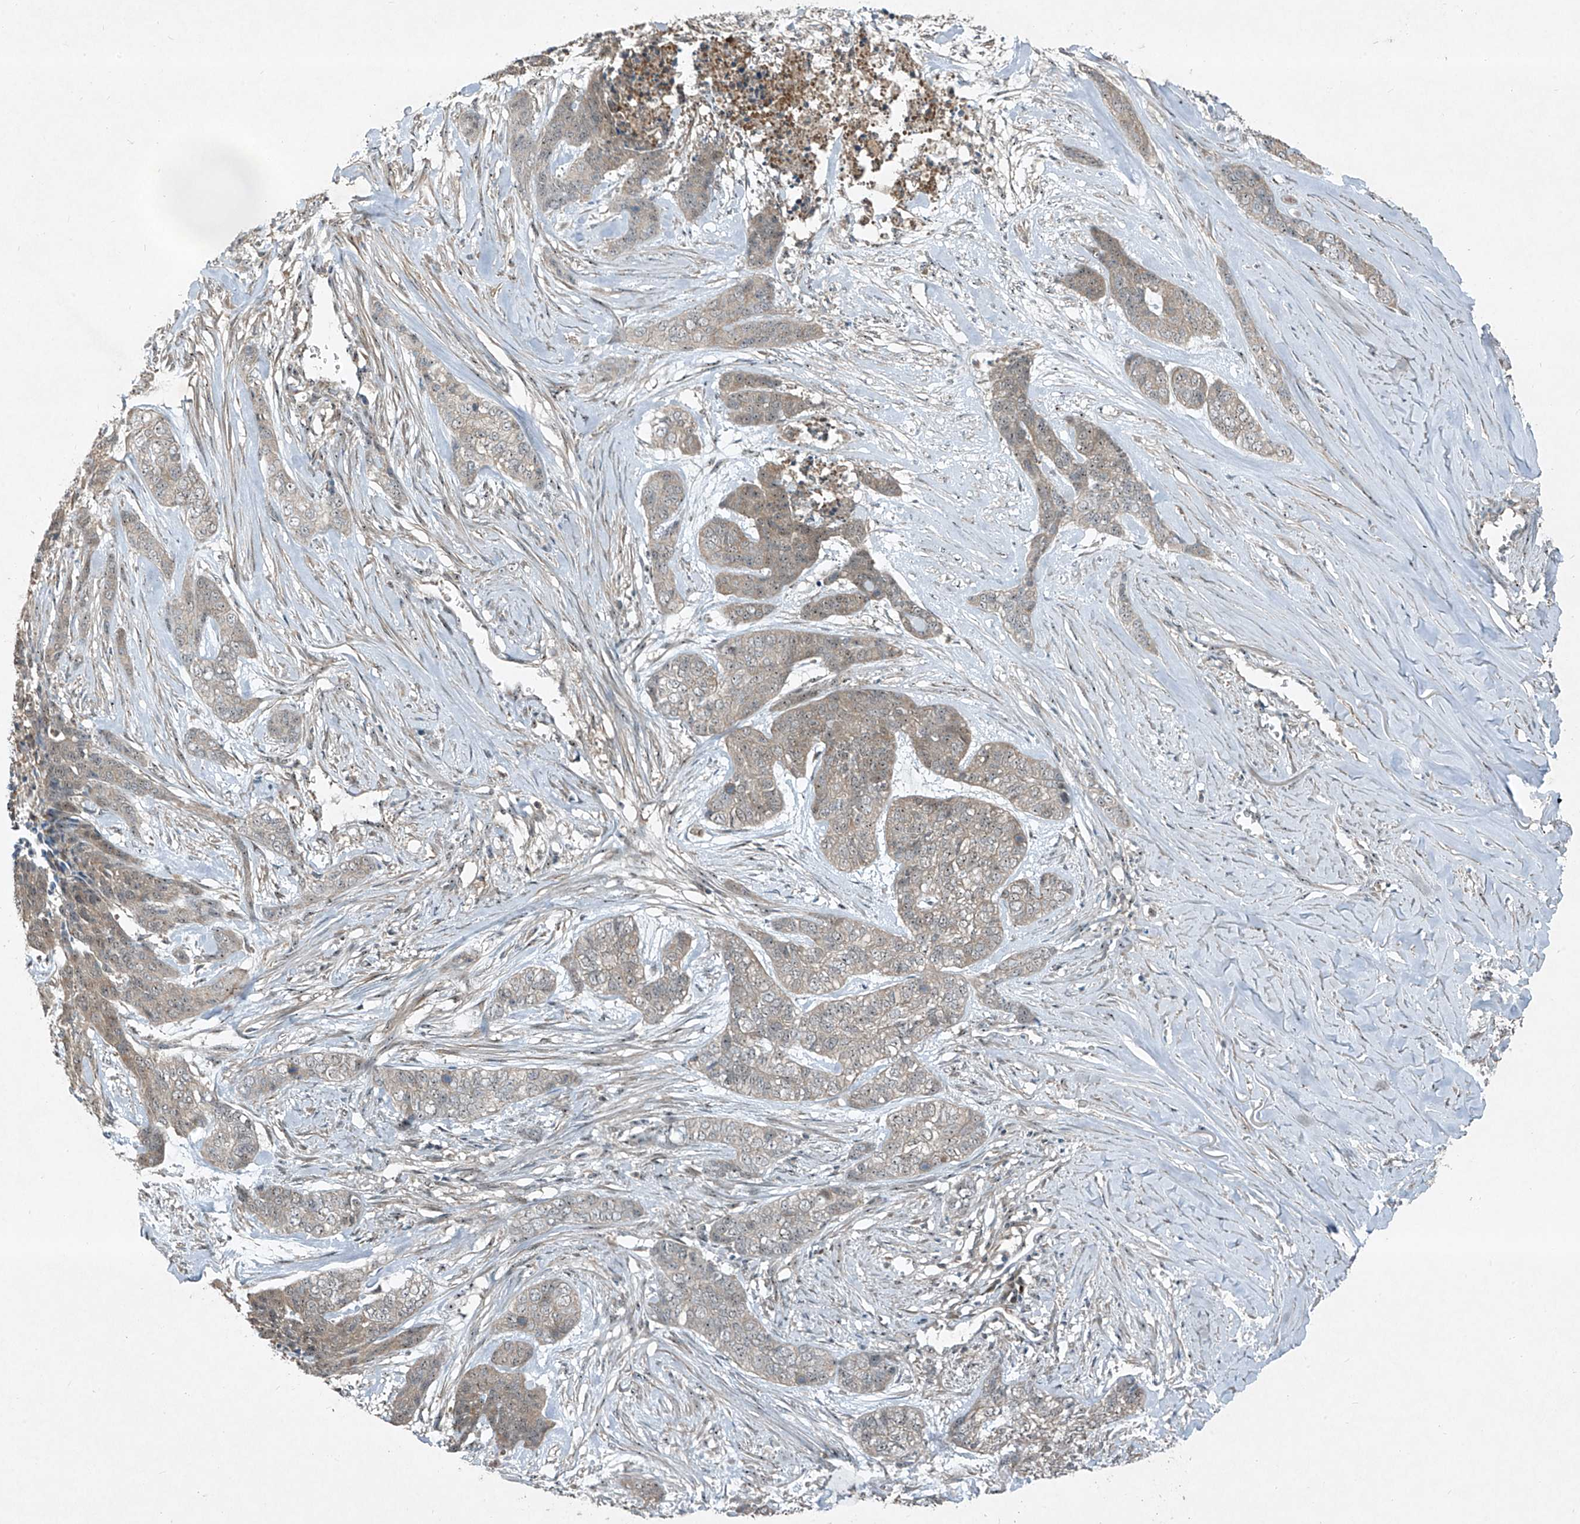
{"staining": {"intensity": "weak", "quantity": "<25%", "location": "nuclear"}, "tissue": "skin cancer", "cell_type": "Tumor cells", "image_type": "cancer", "snomed": [{"axis": "morphology", "description": "Basal cell carcinoma"}, {"axis": "topography", "description": "Skin"}], "caption": "Immunohistochemical staining of basal cell carcinoma (skin) displays no significant expression in tumor cells.", "gene": "PPCS", "patient": {"sex": "female", "age": 64}}